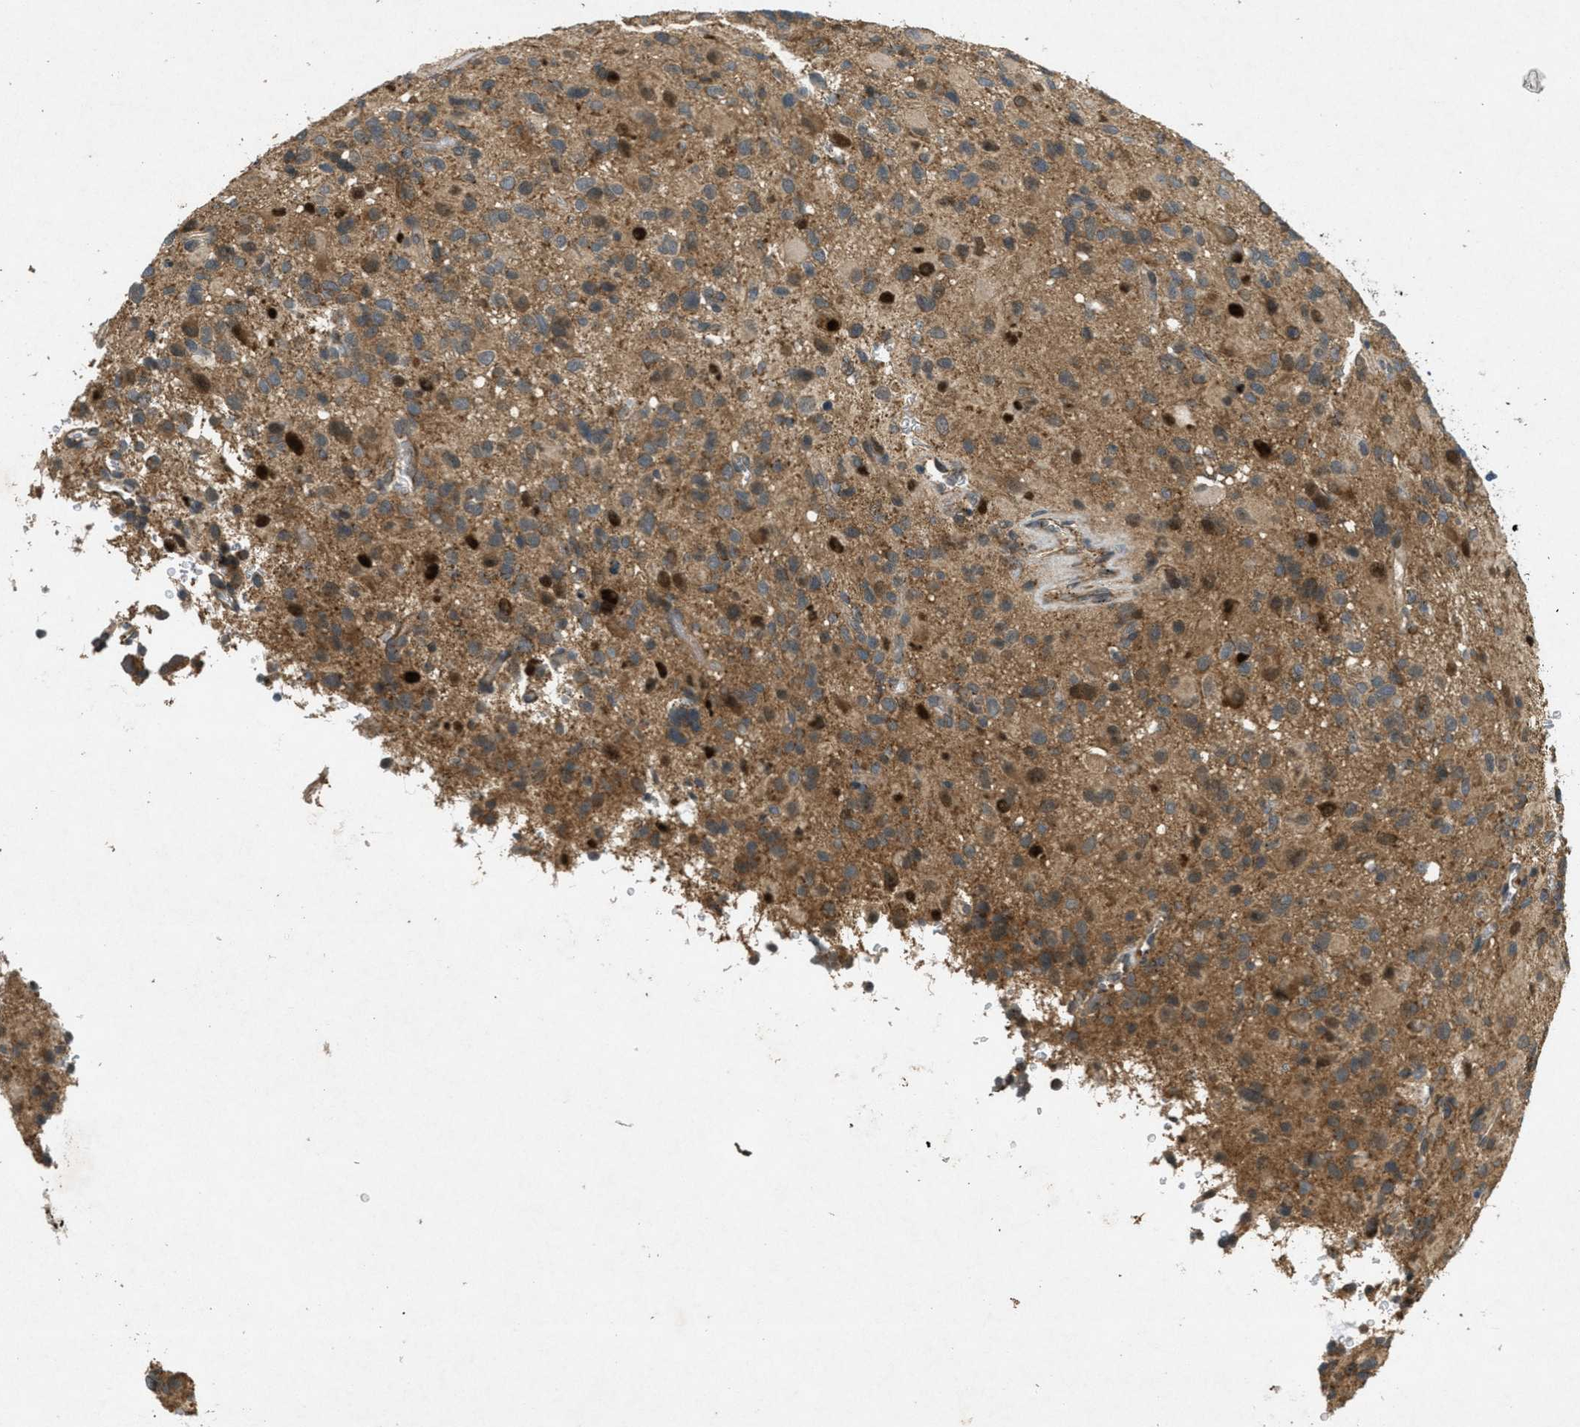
{"staining": {"intensity": "moderate", "quantity": ">75%", "location": "cytoplasmic/membranous"}, "tissue": "glioma", "cell_type": "Tumor cells", "image_type": "cancer", "snomed": [{"axis": "morphology", "description": "Glioma, malignant, High grade"}, {"axis": "topography", "description": "Brain"}], "caption": "A brown stain shows moderate cytoplasmic/membranous expression of a protein in glioma tumor cells.", "gene": "PPP1R15A", "patient": {"sex": "male", "age": 48}}